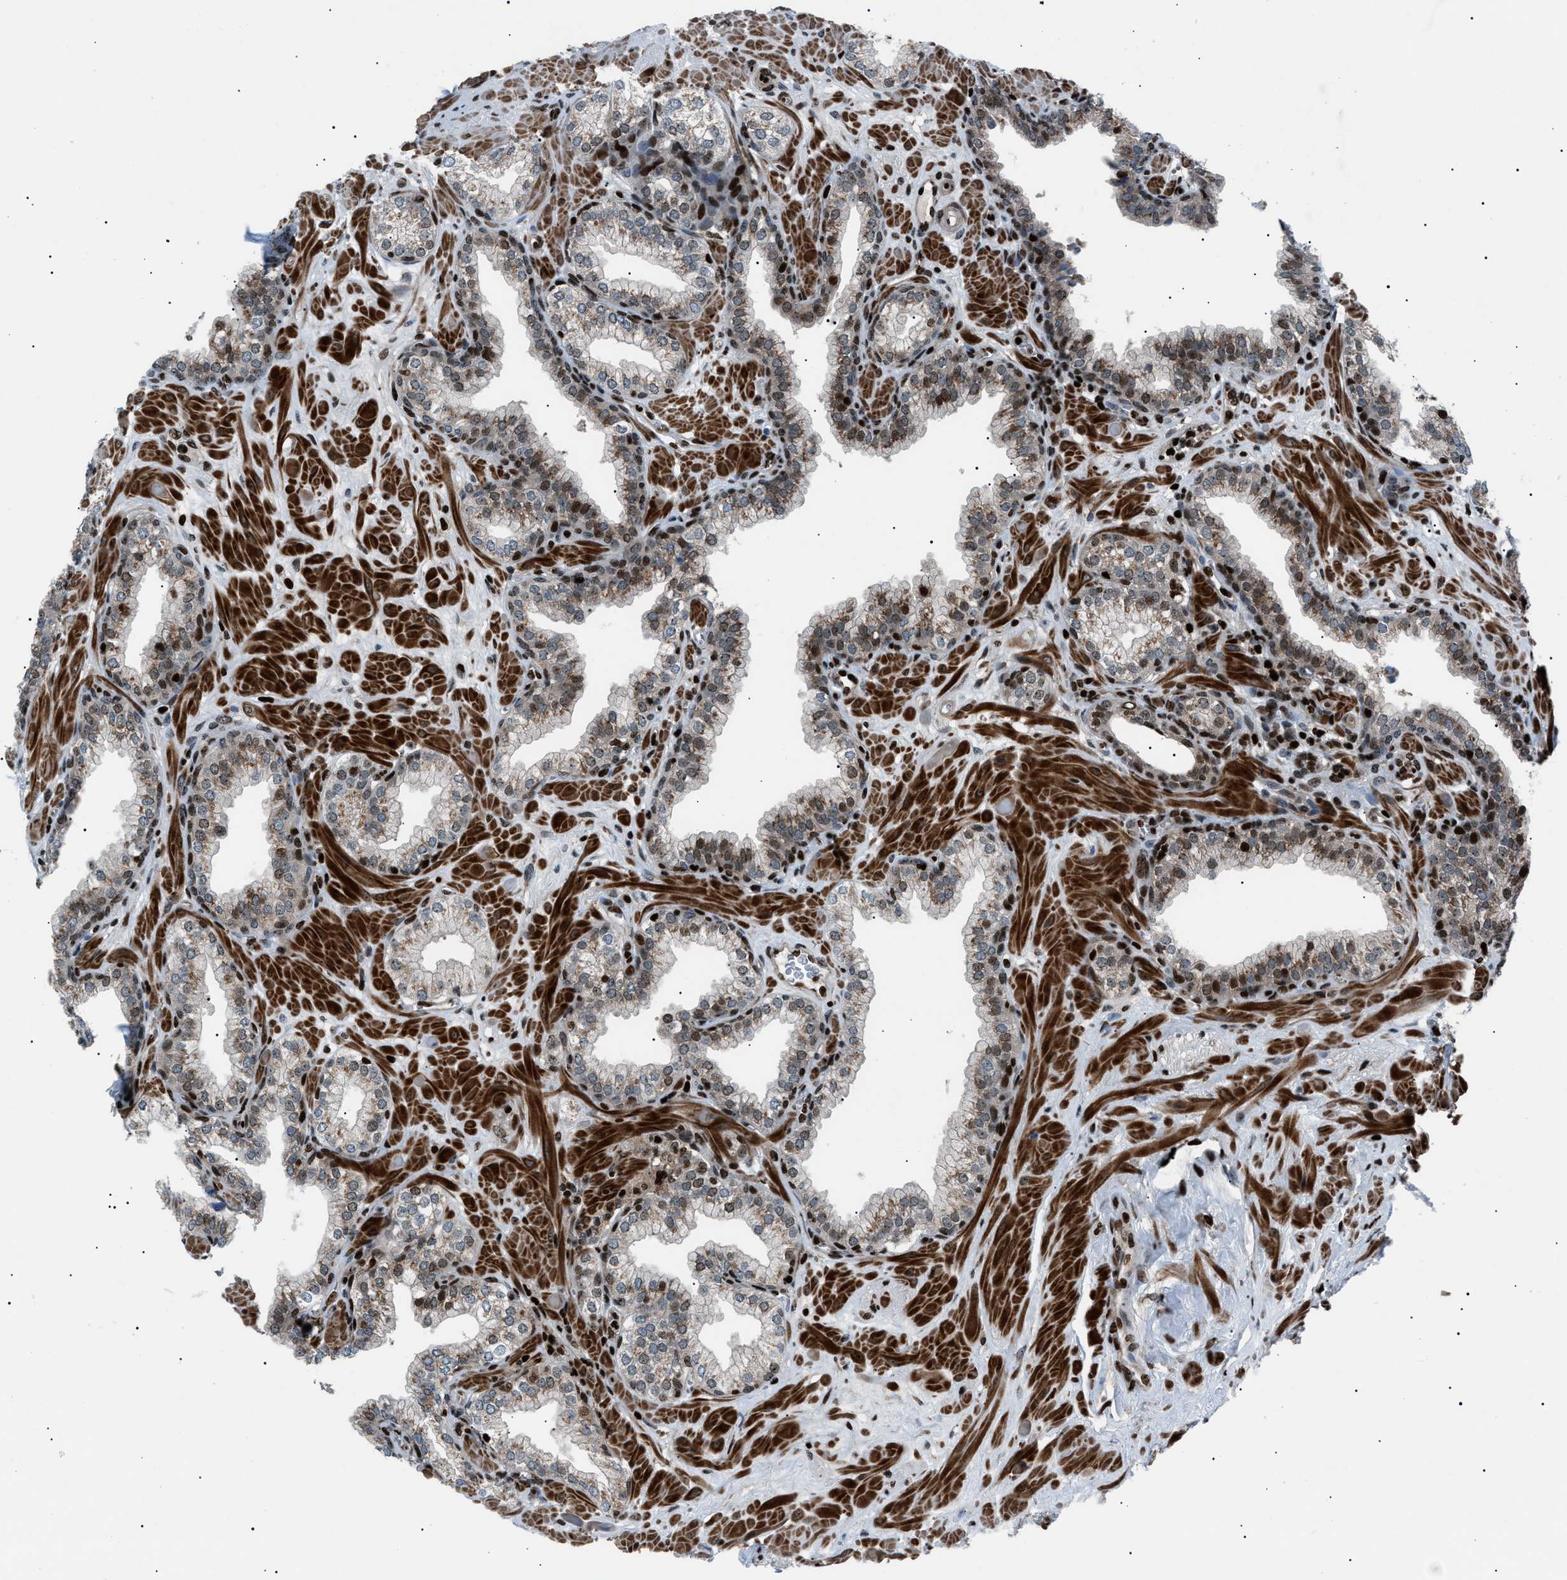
{"staining": {"intensity": "moderate", "quantity": "25%-75%", "location": "cytoplasmic/membranous,nuclear"}, "tissue": "prostate", "cell_type": "Glandular cells", "image_type": "normal", "snomed": [{"axis": "morphology", "description": "Normal tissue, NOS"}, {"axis": "morphology", "description": "Urothelial carcinoma, Low grade"}, {"axis": "topography", "description": "Urinary bladder"}, {"axis": "topography", "description": "Prostate"}], "caption": "Prostate stained for a protein displays moderate cytoplasmic/membranous,nuclear positivity in glandular cells. (DAB IHC, brown staining for protein, blue staining for nuclei).", "gene": "PRKX", "patient": {"sex": "male", "age": 60}}